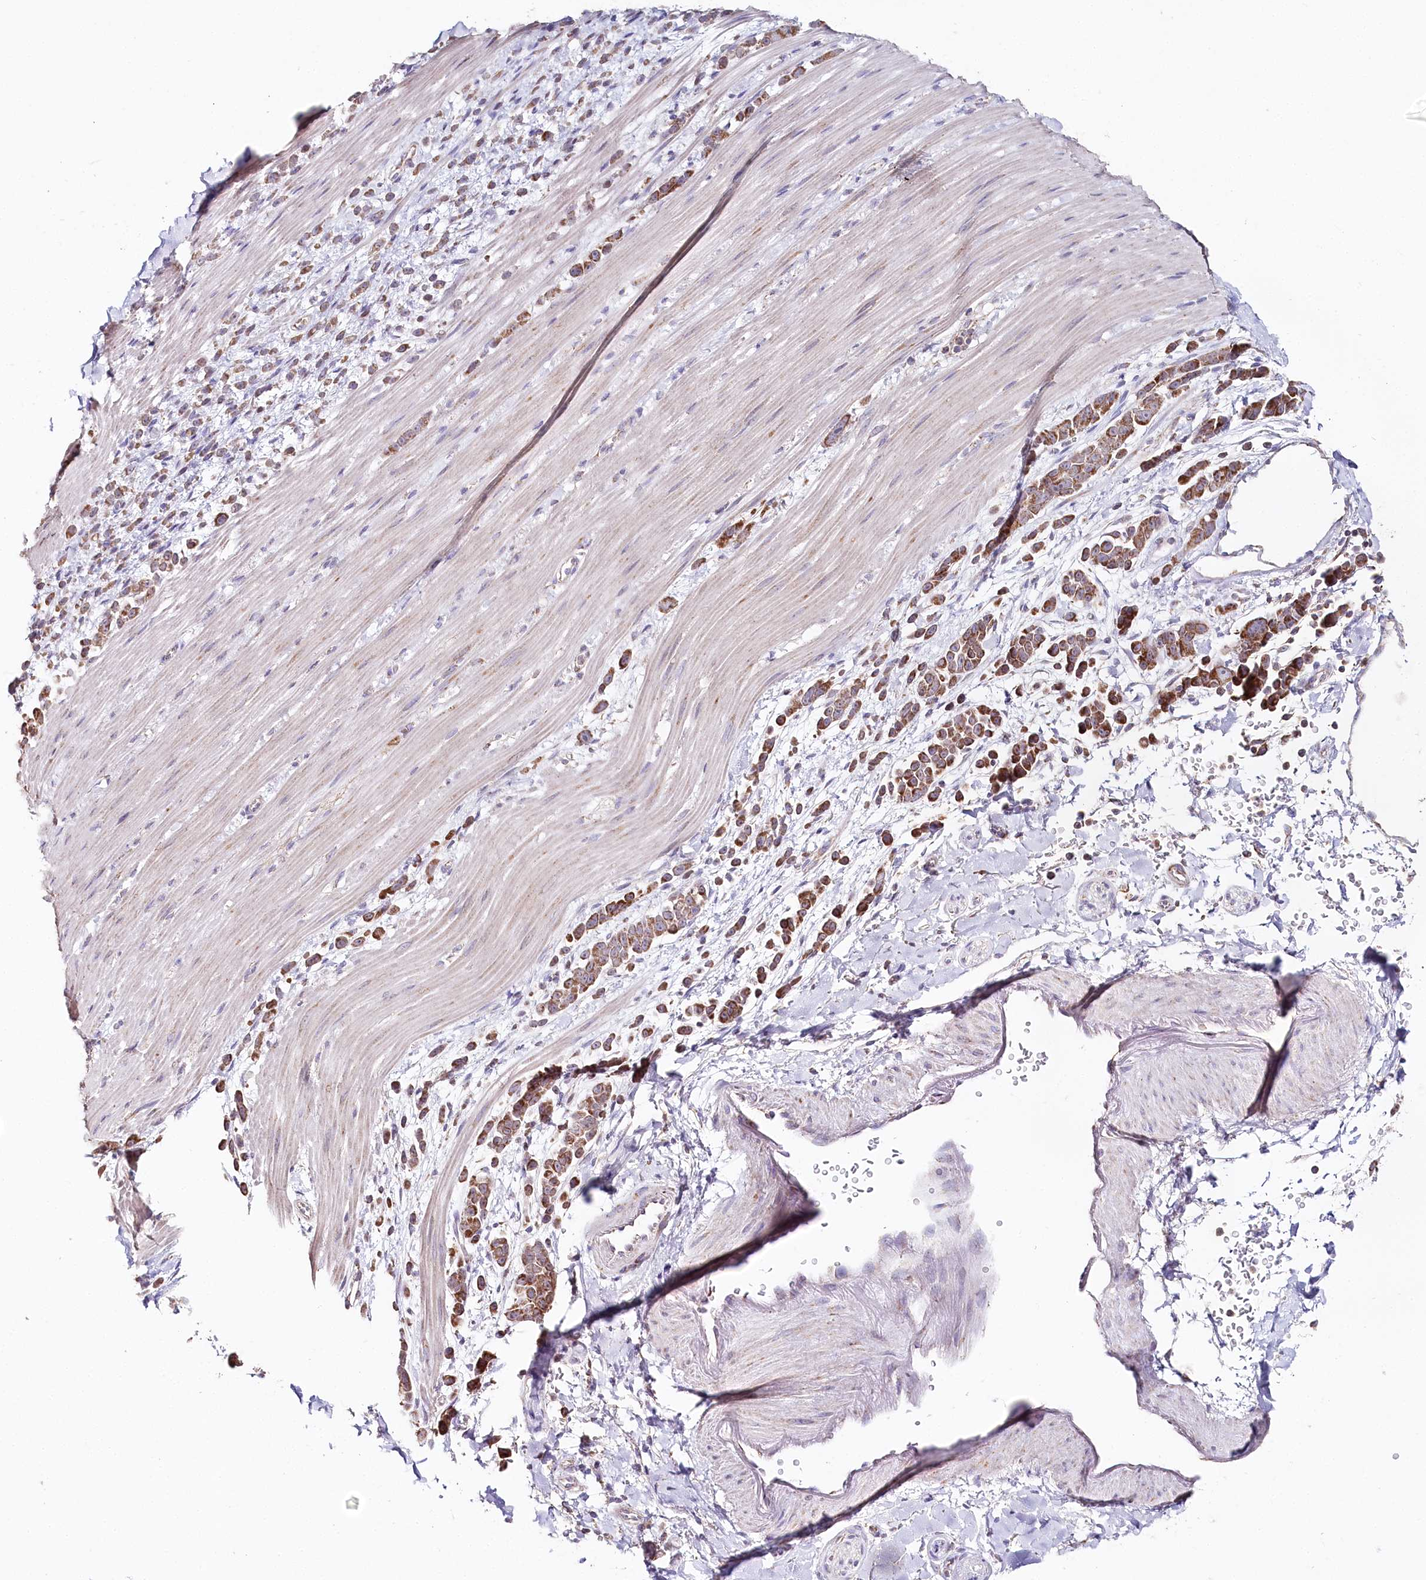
{"staining": {"intensity": "moderate", "quantity": ">75%", "location": "cytoplasmic/membranous"}, "tissue": "pancreatic cancer", "cell_type": "Tumor cells", "image_type": "cancer", "snomed": [{"axis": "morphology", "description": "Normal tissue, NOS"}, {"axis": "morphology", "description": "Adenocarcinoma, NOS"}, {"axis": "topography", "description": "Pancreas"}], "caption": "Immunohistochemistry (IHC) histopathology image of human pancreatic cancer stained for a protein (brown), which demonstrates medium levels of moderate cytoplasmic/membranous staining in about >75% of tumor cells.", "gene": "MMP25", "patient": {"sex": "female", "age": 64}}